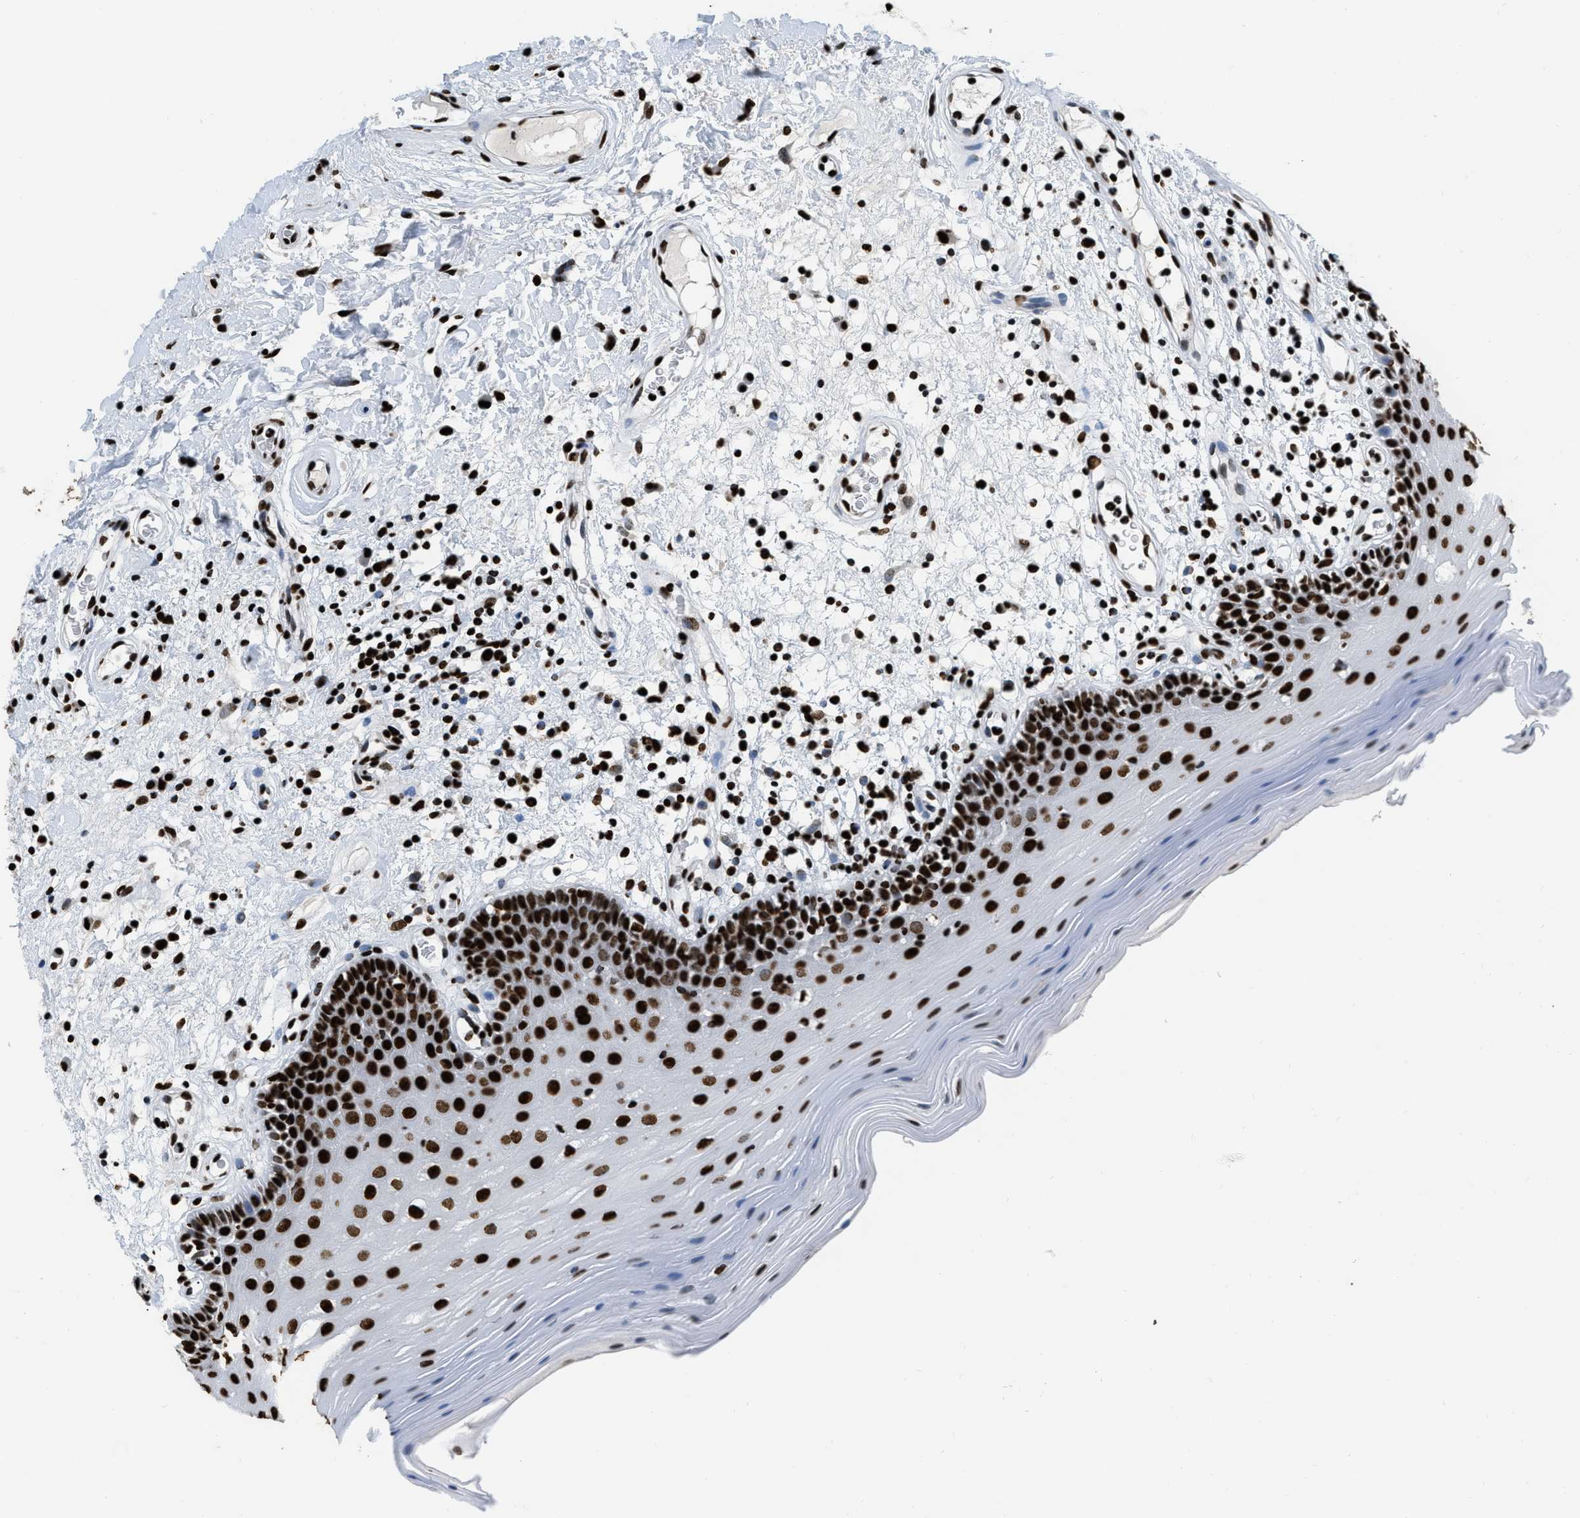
{"staining": {"intensity": "strong", "quantity": ">75%", "location": "nuclear"}, "tissue": "oral mucosa", "cell_type": "Squamous epithelial cells", "image_type": "normal", "snomed": [{"axis": "morphology", "description": "Normal tissue, NOS"}, {"axis": "morphology", "description": "Squamous cell carcinoma, NOS"}, {"axis": "topography", "description": "Skeletal muscle"}, {"axis": "topography", "description": "Oral tissue"}, {"axis": "topography", "description": "Head-Neck"}], "caption": "Benign oral mucosa was stained to show a protein in brown. There is high levels of strong nuclear positivity in approximately >75% of squamous epithelial cells. The protein is stained brown, and the nuclei are stained in blue (DAB IHC with brightfield microscopy, high magnification).", "gene": "HNRNPM", "patient": {"sex": "male", "age": 71}}